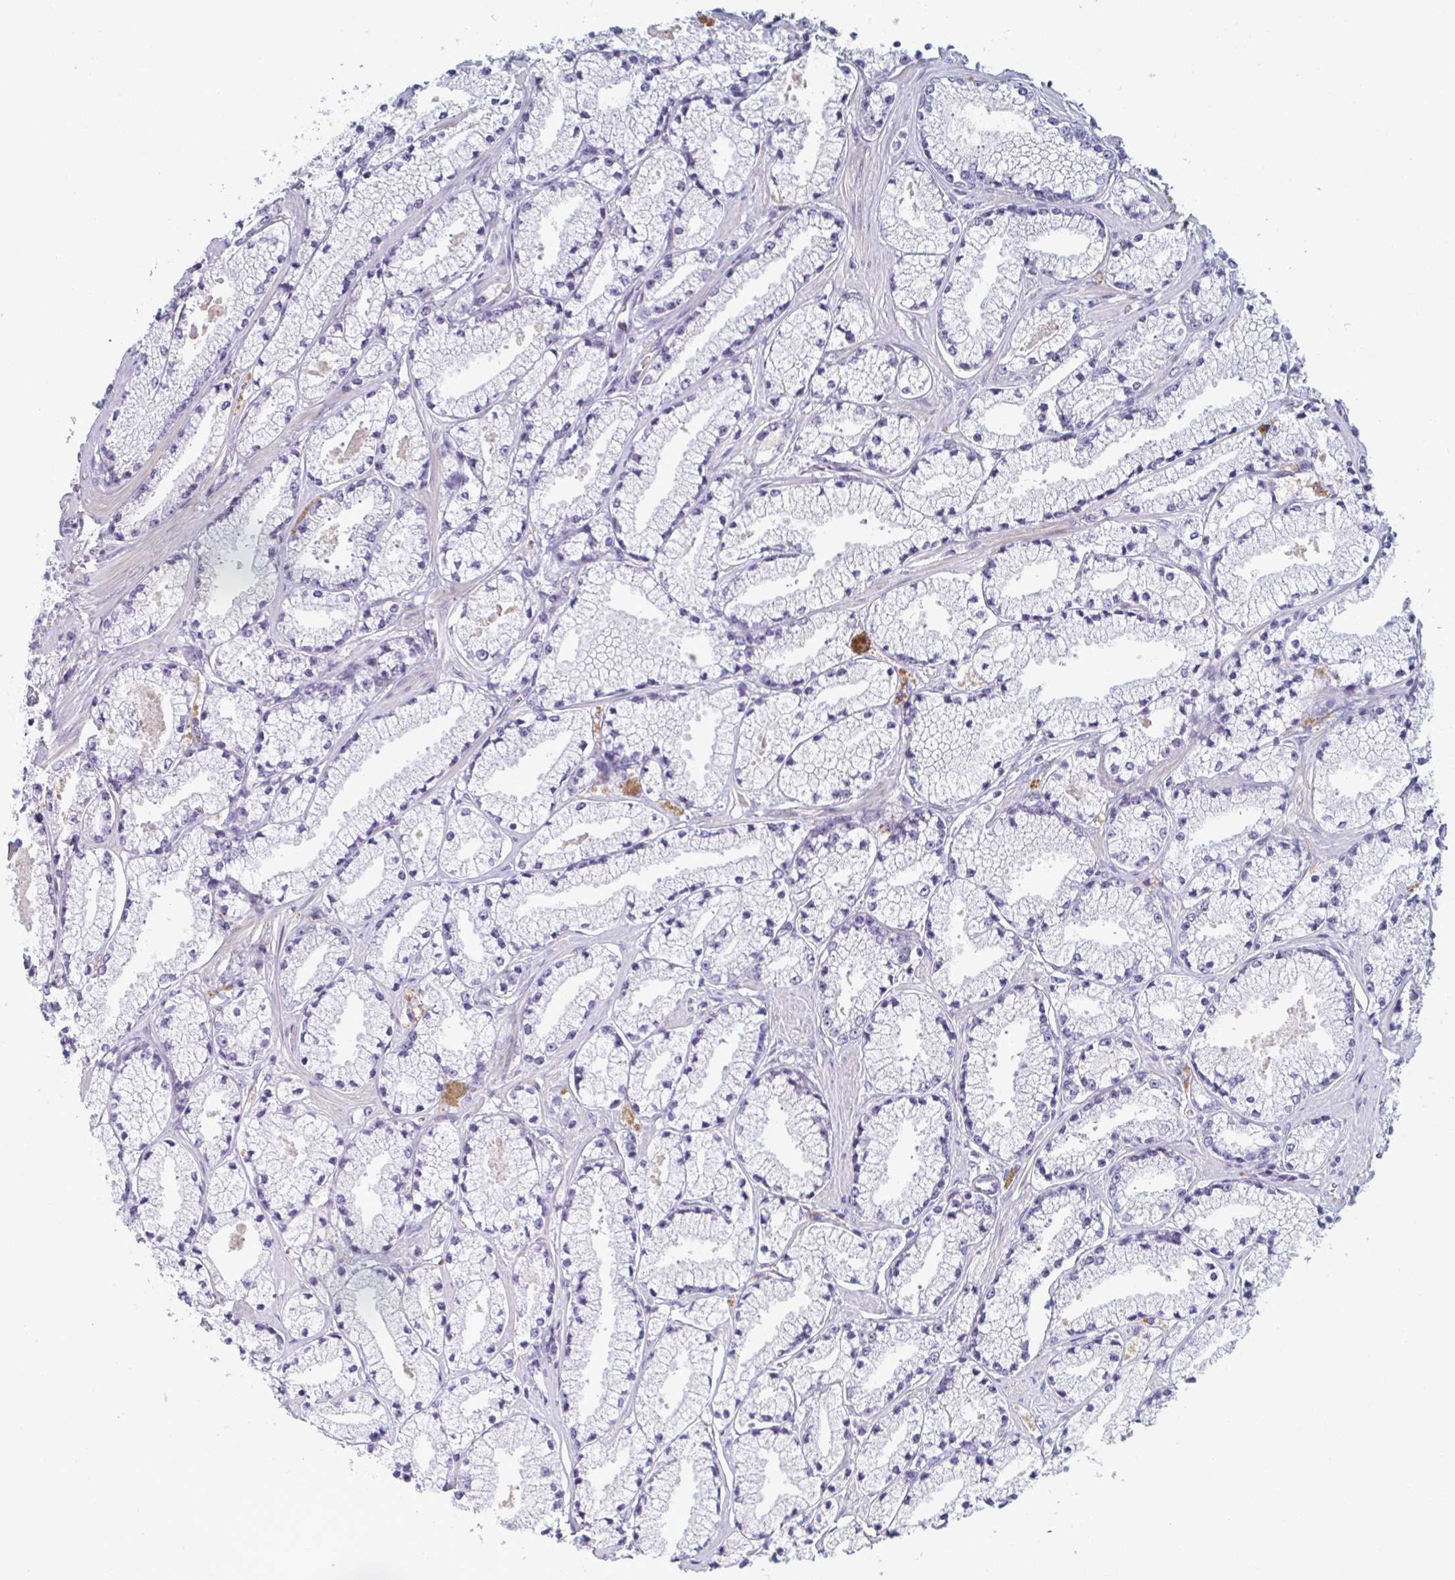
{"staining": {"intensity": "negative", "quantity": "none", "location": "none"}, "tissue": "prostate cancer", "cell_type": "Tumor cells", "image_type": "cancer", "snomed": [{"axis": "morphology", "description": "Adenocarcinoma, High grade"}, {"axis": "topography", "description": "Prostate"}], "caption": "This is an immunohistochemistry (IHC) photomicrograph of human prostate cancer (adenocarcinoma (high-grade)). There is no staining in tumor cells.", "gene": "A1CF", "patient": {"sex": "male", "age": 63}}